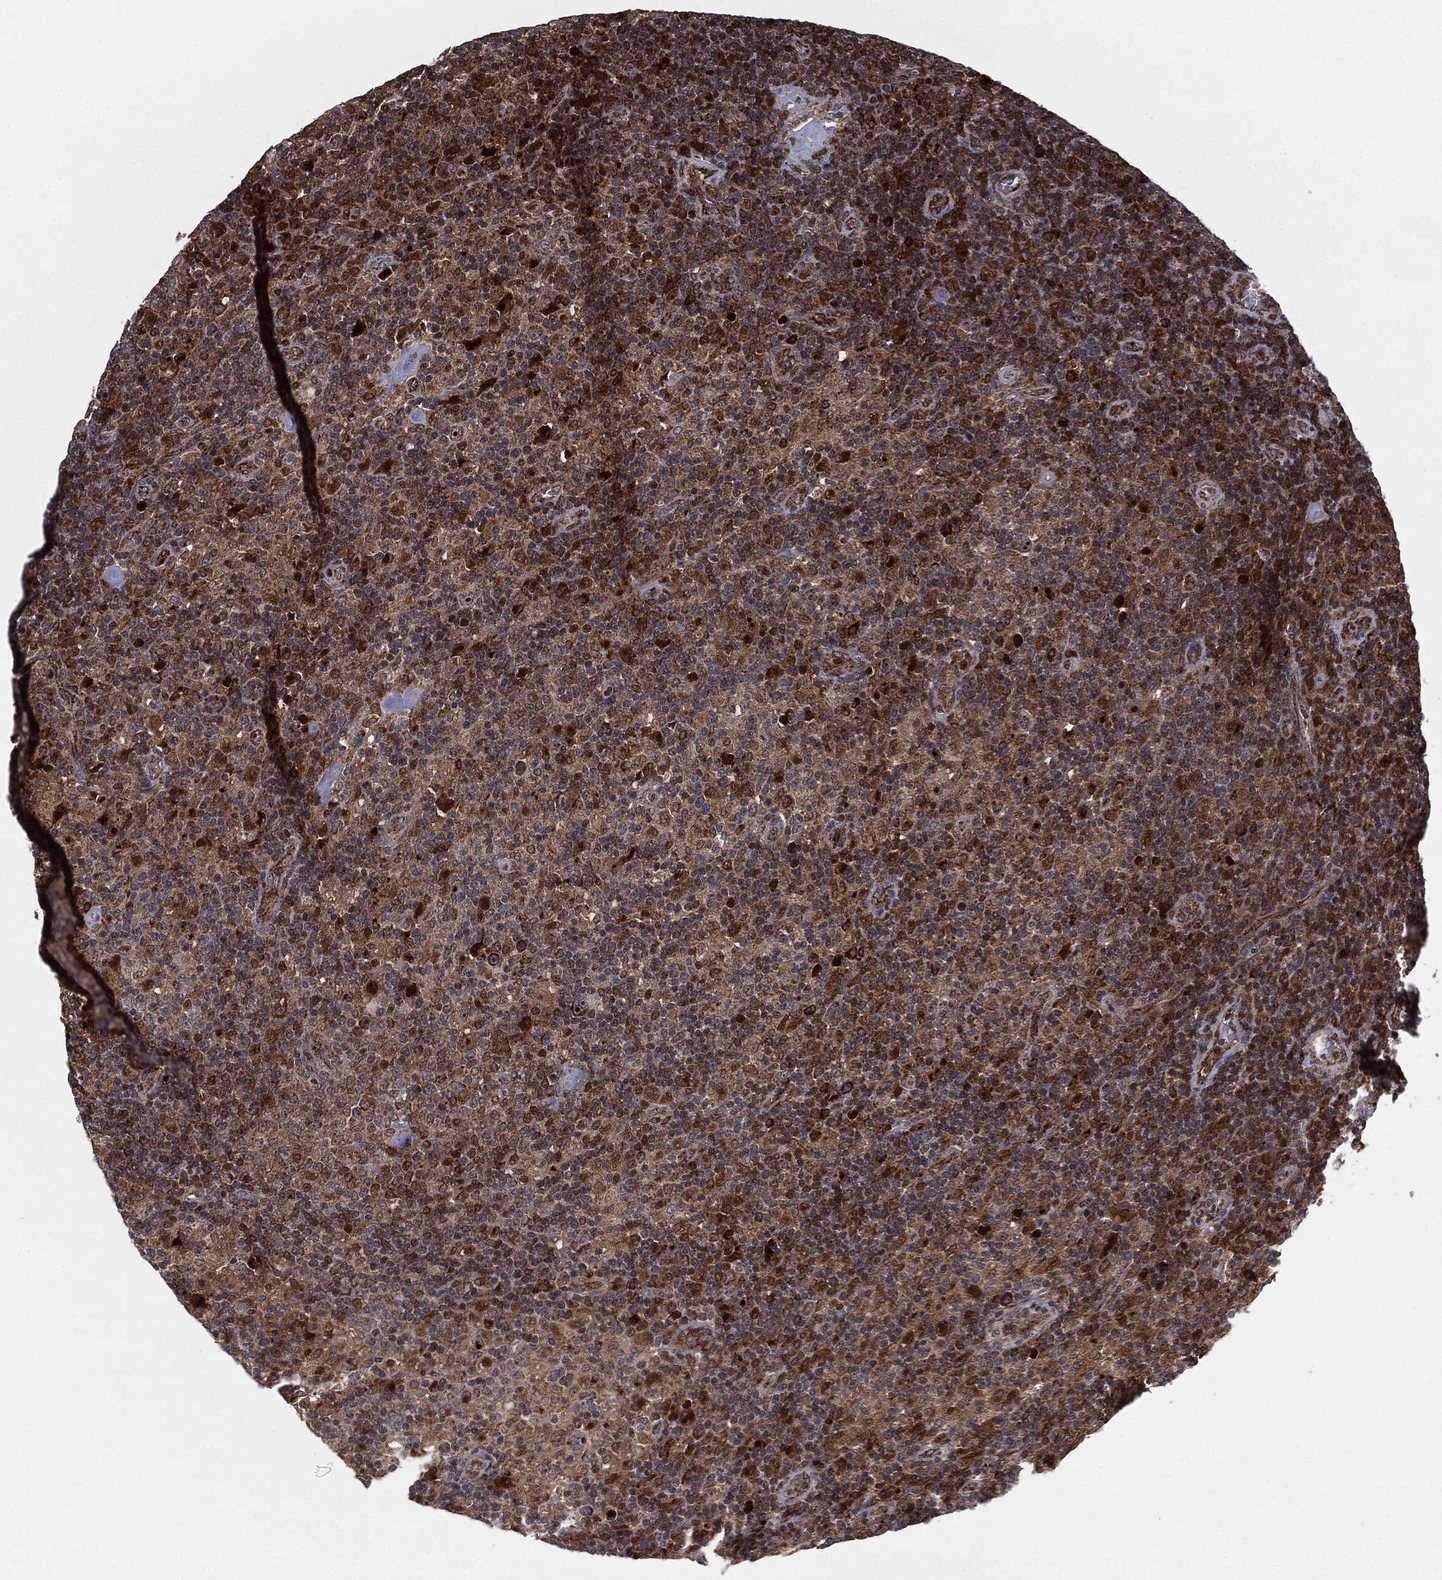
{"staining": {"intensity": "moderate", "quantity": ">75%", "location": "cytoplasmic/membranous"}, "tissue": "lymphoma", "cell_type": "Tumor cells", "image_type": "cancer", "snomed": [{"axis": "morphology", "description": "Hodgkin's disease, NOS"}, {"axis": "topography", "description": "Lymph node"}], "caption": "Moderate cytoplasmic/membranous expression is identified in about >75% of tumor cells in lymphoma. (DAB (3,3'-diaminobenzidine) IHC with brightfield microscopy, high magnification).", "gene": "PTEN", "patient": {"sex": "male", "age": 70}}